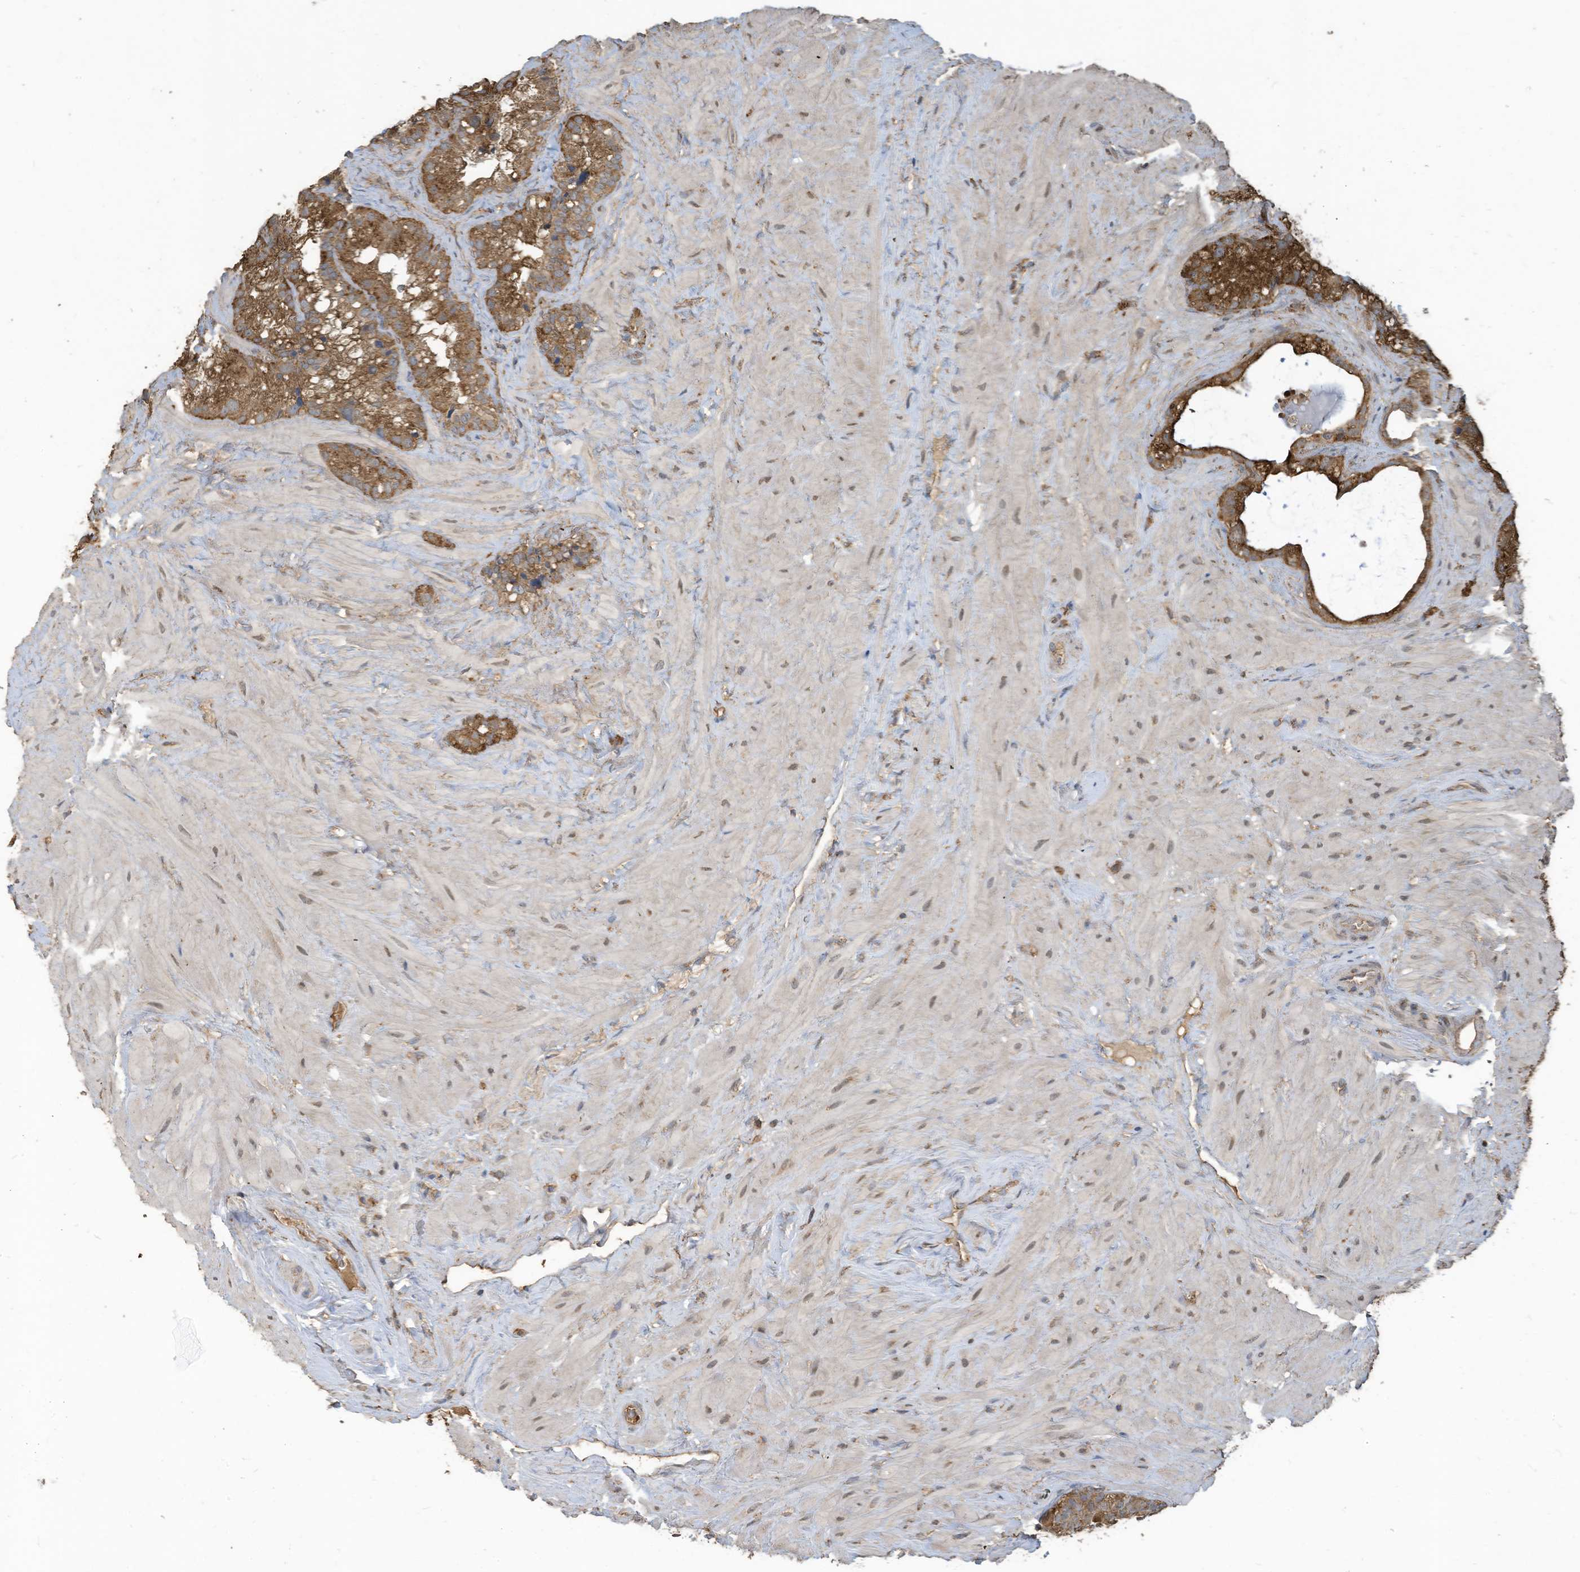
{"staining": {"intensity": "moderate", "quantity": ">75%", "location": "cytoplasmic/membranous"}, "tissue": "seminal vesicle", "cell_type": "Glandular cells", "image_type": "normal", "snomed": [{"axis": "morphology", "description": "Normal tissue, NOS"}, {"axis": "topography", "description": "Prostate"}, {"axis": "topography", "description": "Seminal veicle"}], "caption": "About >75% of glandular cells in unremarkable seminal vesicle demonstrate moderate cytoplasmic/membranous protein expression as visualized by brown immunohistochemical staining.", "gene": "COX10", "patient": {"sex": "male", "age": 68}}